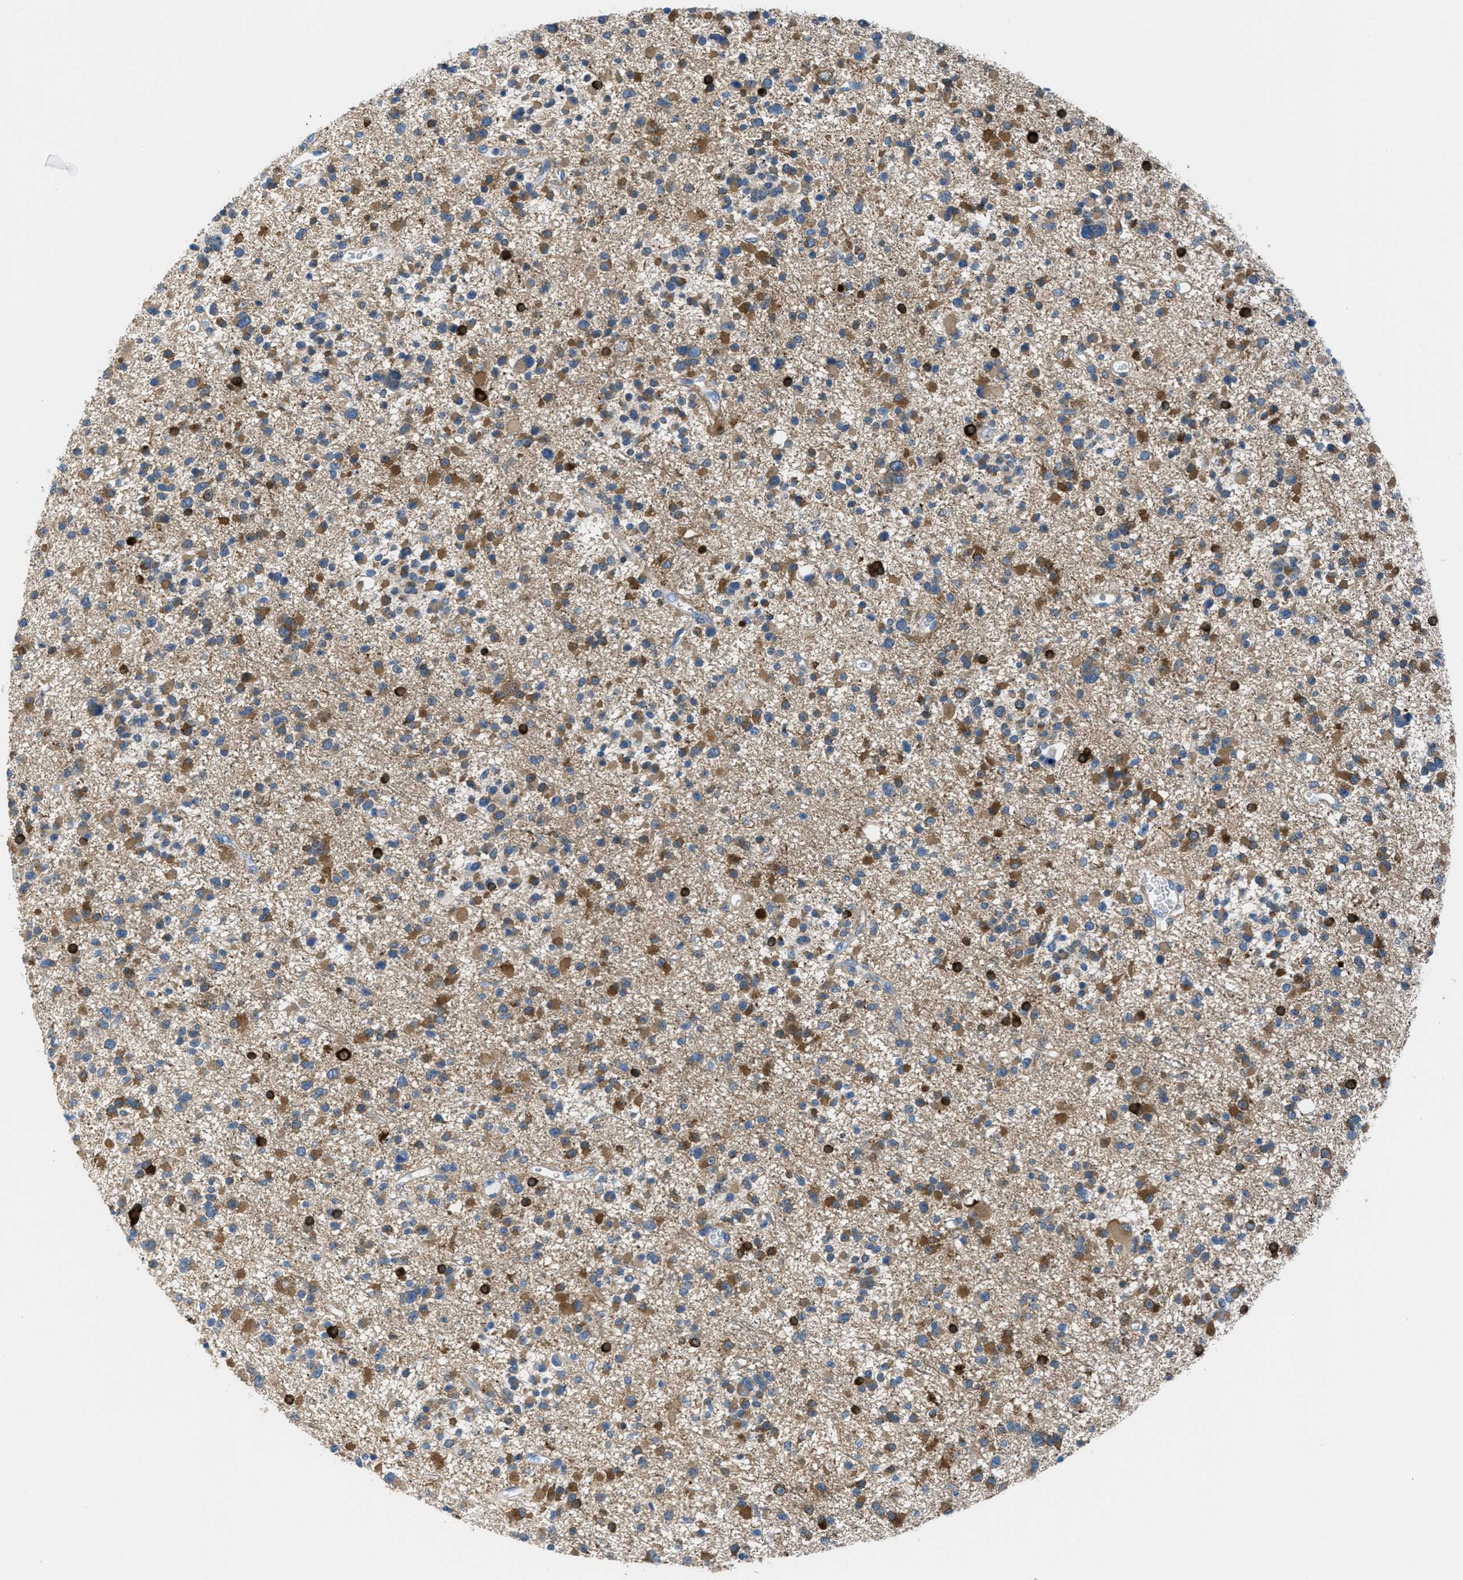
{"staining": {"intensity": "moderate", "quantity": ">75%", "location": "cytoplasmic/membranous"}, "tissue": "glioma", "cell_type": "Tumor cells", "image_type": "cancer", "snomed": [{"axis": "morphology", "description": "Glioma, malignant, Low grade"}, {"axis": "topography", "description": "Brain"}], "caption": "Human glioma stained with a brown dye reveals moderate cytoplasmic/membranous positive staining in approximately >75% of tumor cells.", "gene": "MAPRE2", "patient": {"sex": "female", "age": 22}}